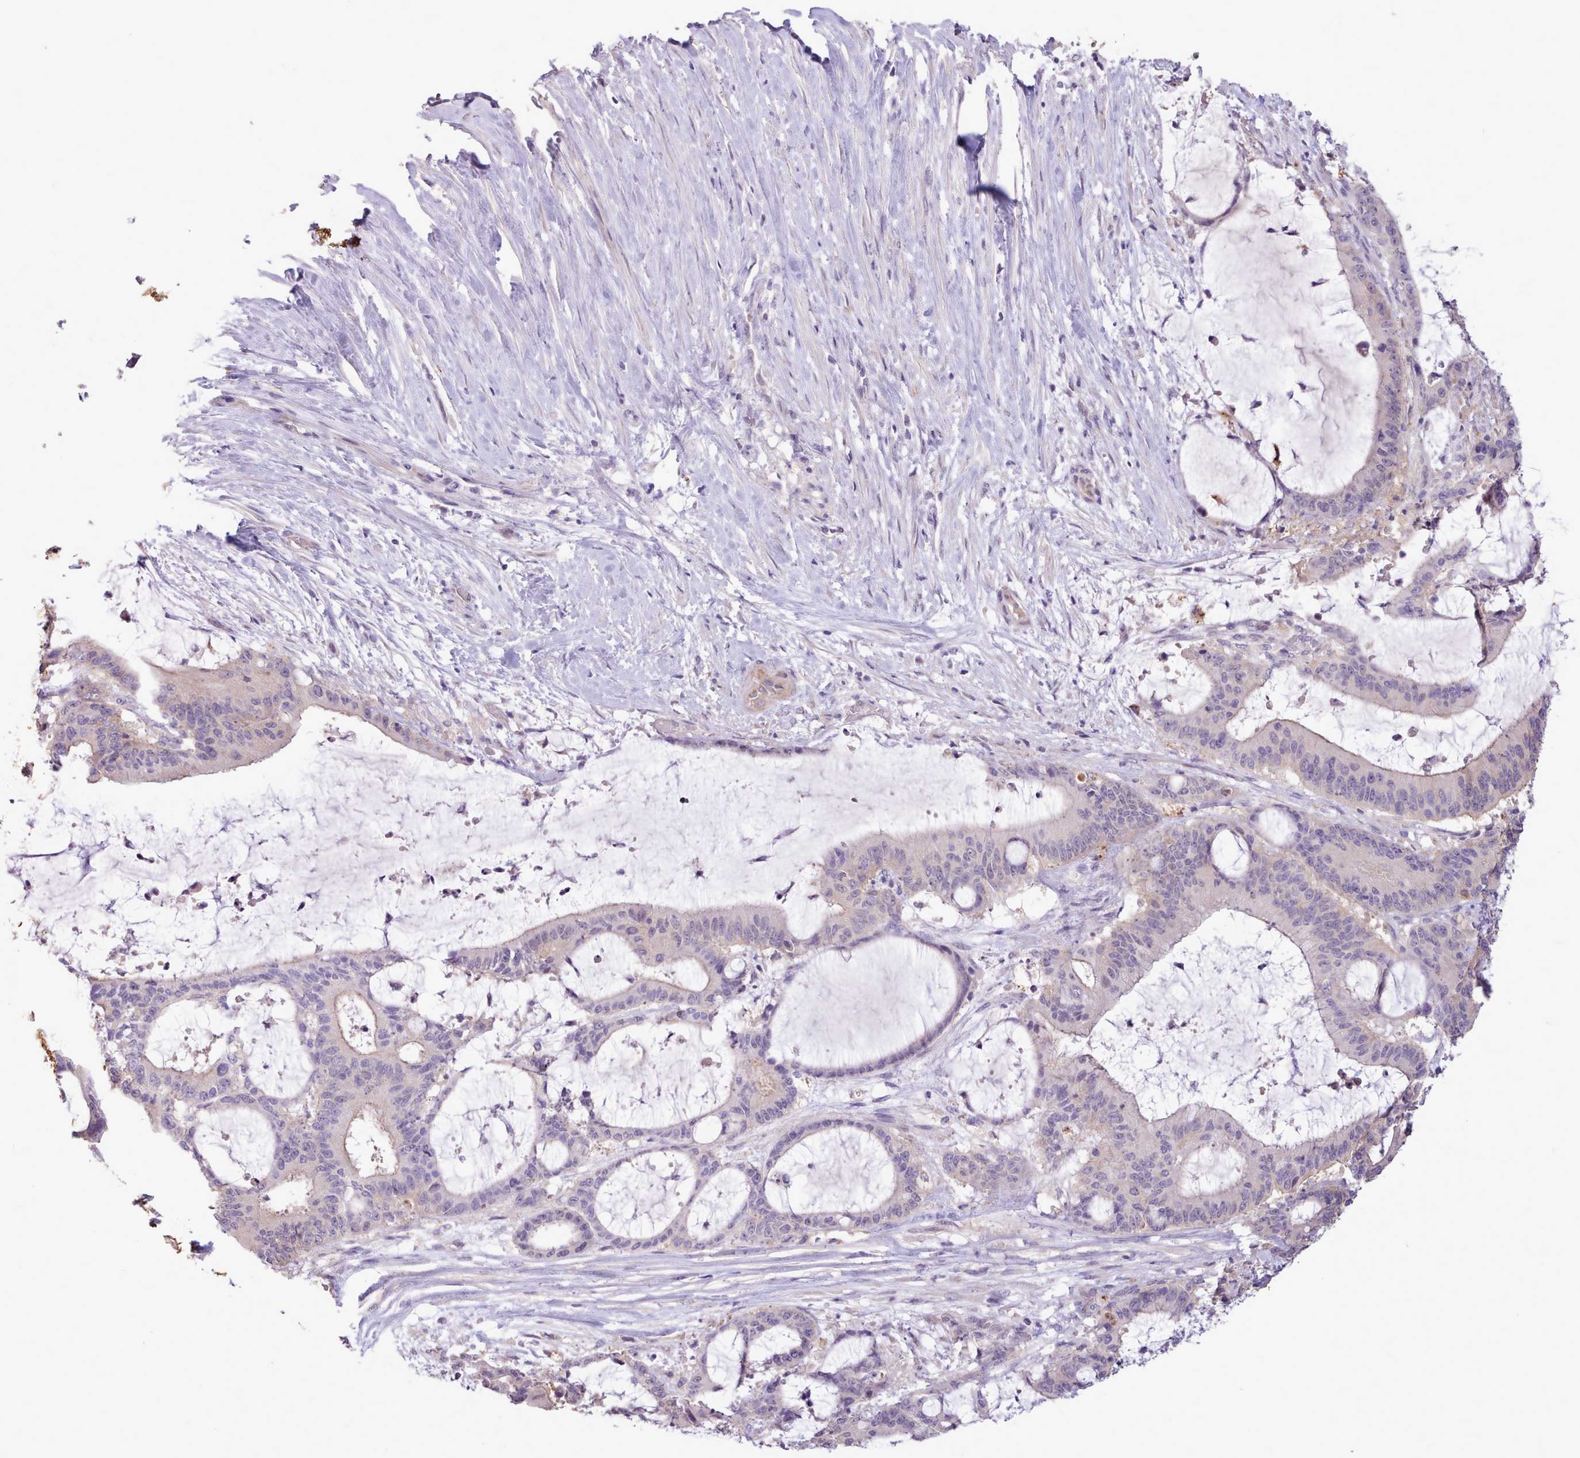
{"staining": {"intensity": "negative", "quantity": "none", "location": "none"}, "tissue": "liver cancer", "cell_type": "Tumor cells", "image_type": "cancer", "snomed": [{"axis": "morphology", "description": "Normal tissue, NOS"}, {"axis": "morphology", "description": "Cholangiocarcinoma"}, {"axis": "topography", "description": "Liver"}, {"axis": "topography", "description": "Peripheral nerve tissue"}], "caption": "High power microscopy image of an immunohistochemistry micrograph of liver cancer, revealing no significant expression in tumor cells. (Stains: DAB (3,3'-diaminobenzidine) immunohistochemistry with hematoxylin counter stain, Microscopy: brightfield microscopy at high magnification).", "gene": "ZNF607", "patient": {"sex": "female", "age": 73}}